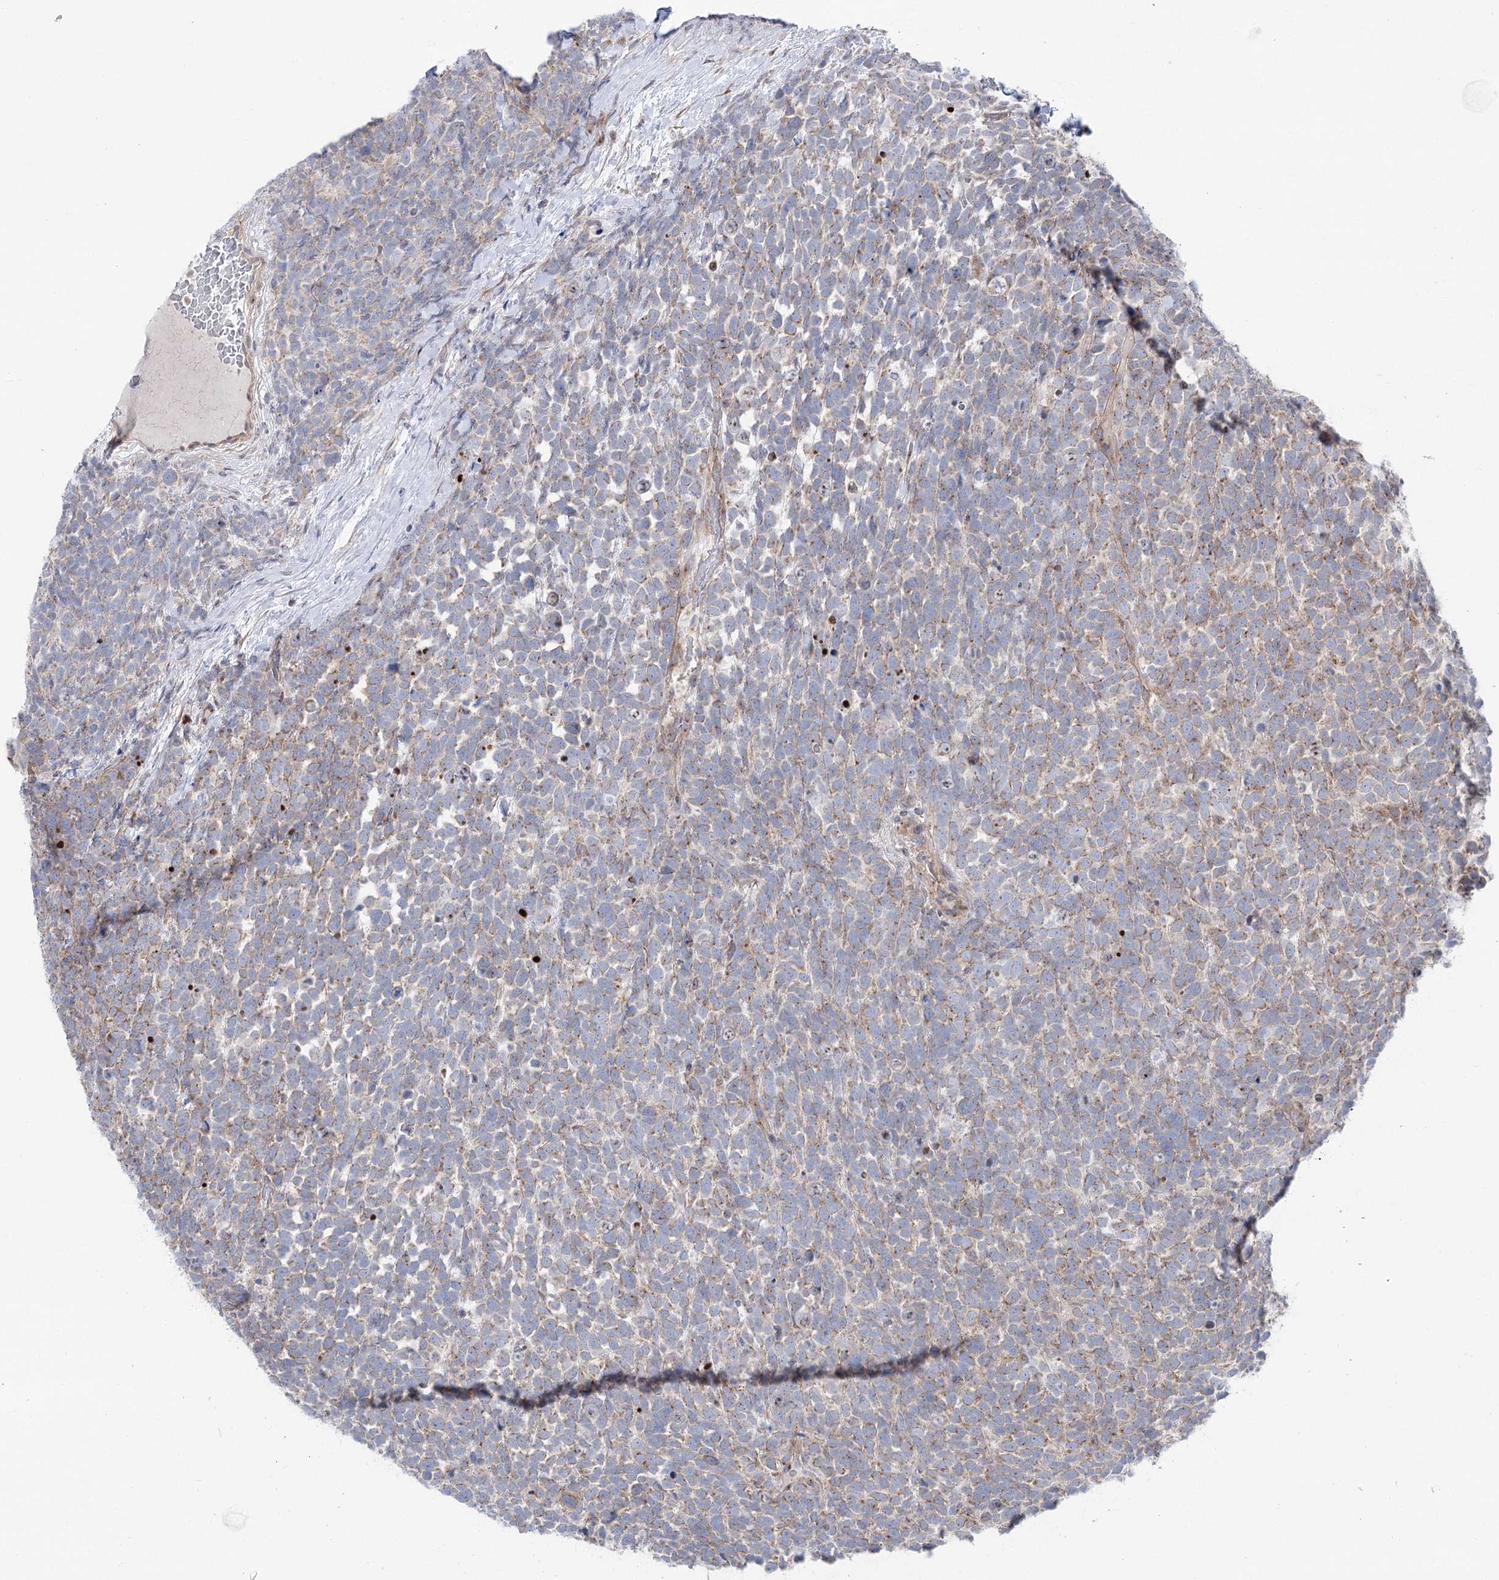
{"staining": {"intensity": "weak", "quantity": "25%-75%", "location": "cytoplasmic/membranous"}, "tissue": "urothelial cancer", "cell_type": "Tumor cells", "image_type": "cancer", "snomed": [{"axis": "morphology", "description": "Urothelial carcinoma, High grade"}, {"axis": "topography", "description": "Urinary bladder"}], "caption": "Immunohistochemistry (IHC) of human urothelial cancer displays low levels of weak cytoplasmic/membranous positivity in approximately 25%-75% of tumor cells.", "gene": "SCN11A", "patient": {"sex": "female", "age": 82}}